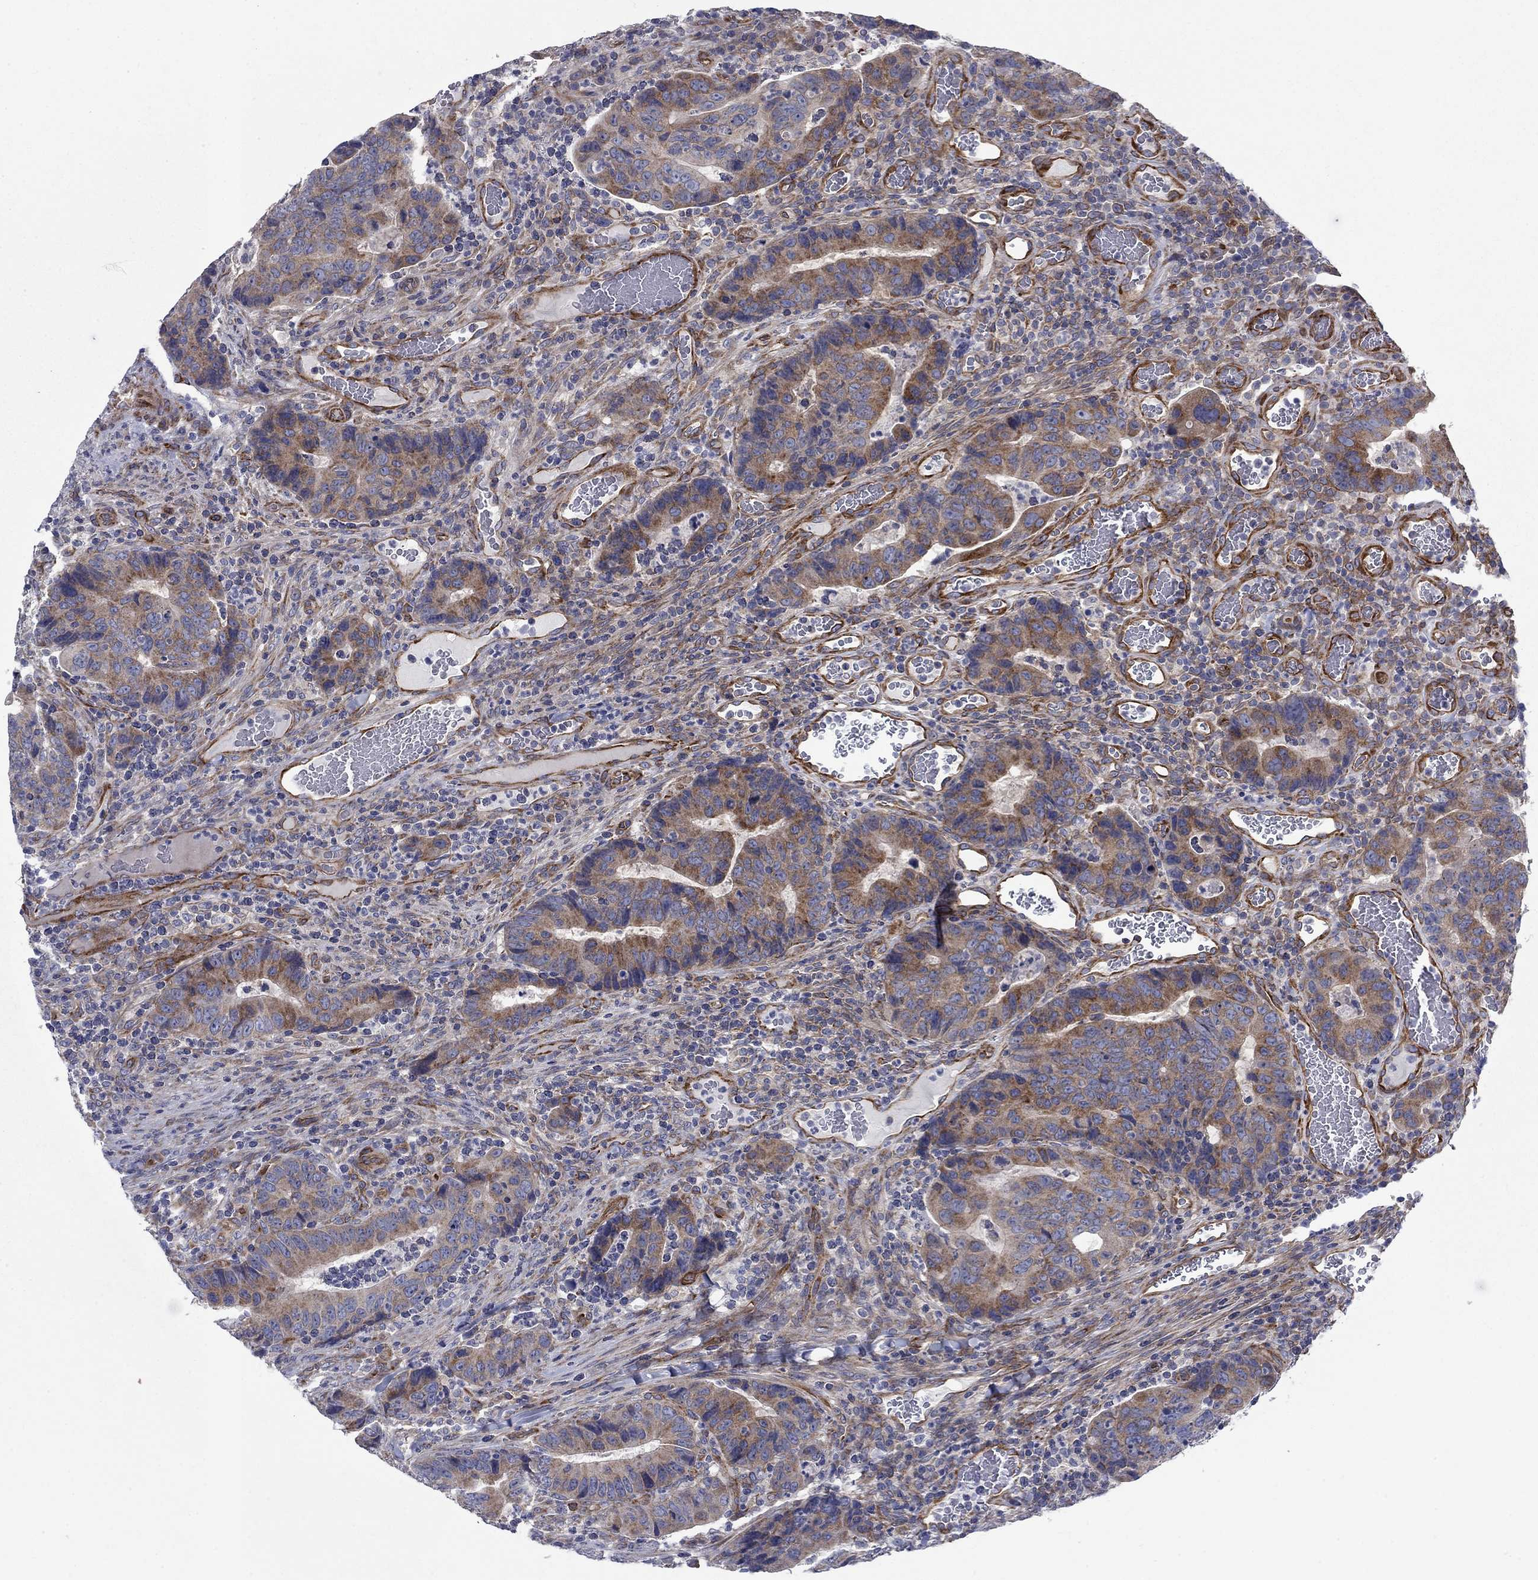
{"staining": {"intensity": "moderate", "quantity": ">75%", "location": "cytoplasmic/membranous"}, "tissue": "colorectal cancer", "cell_type": "Tumor cells", "image_type": "cancer", "snomed": [{"axis": "morphology", "description": "Adenocarcinoma, NOS"}, {"axis": "topography", "description": "Colon"}], "caption": "A brown stain highlights moderate cytoplasmic/membranous positivity of a protein in human colorectal cancer tumor cells.", "gene": "FXR1", "patient": {"sex": "female", "age": 56}}